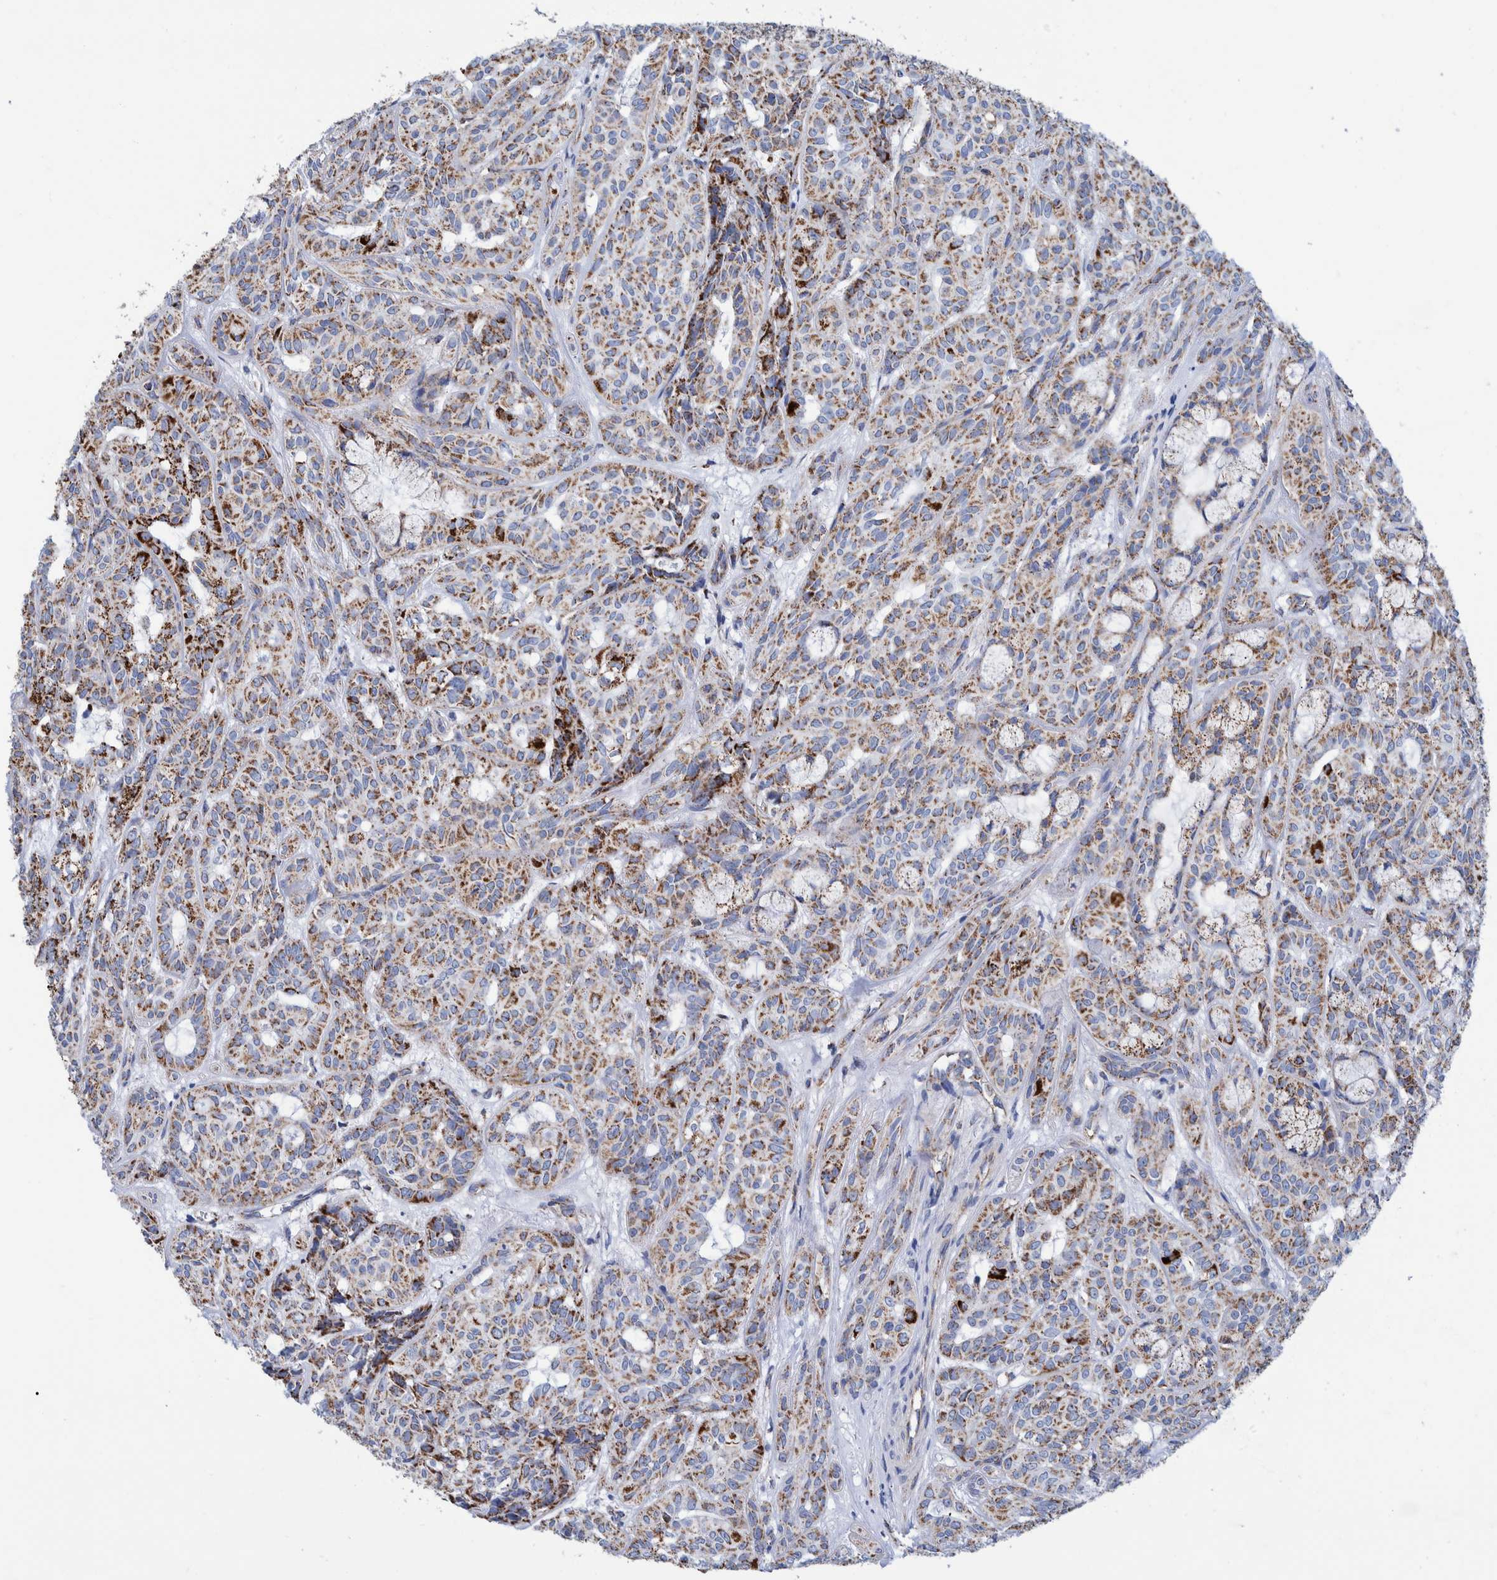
{"staining": {"intensity": "moderate", "quantity": ">75%", "location": "cytoplasmic/membranous"}, "tissue": "head and neck cancer", "cell_type": "Tumor cells", "image_type": "cancer", "snomed": [{"axis": "morphology", "description": "Adenocarcinoma, NOS"}, {"axis": "topography", "description": "Salivary gland, NOS"}, {"axis": "topography", "description": "Head-Neck"}], "caption": "DAB (3,3'-diaminobenzidine) immunohistochemical staining of human head and neck cancer (adenocarcinoma) demonstrates moderate cytoplasmic/membranous protein staining in approximately >75% of tumor cells.", "gene": "DECR1", "patient": {"sex": "female", "age": 76}}